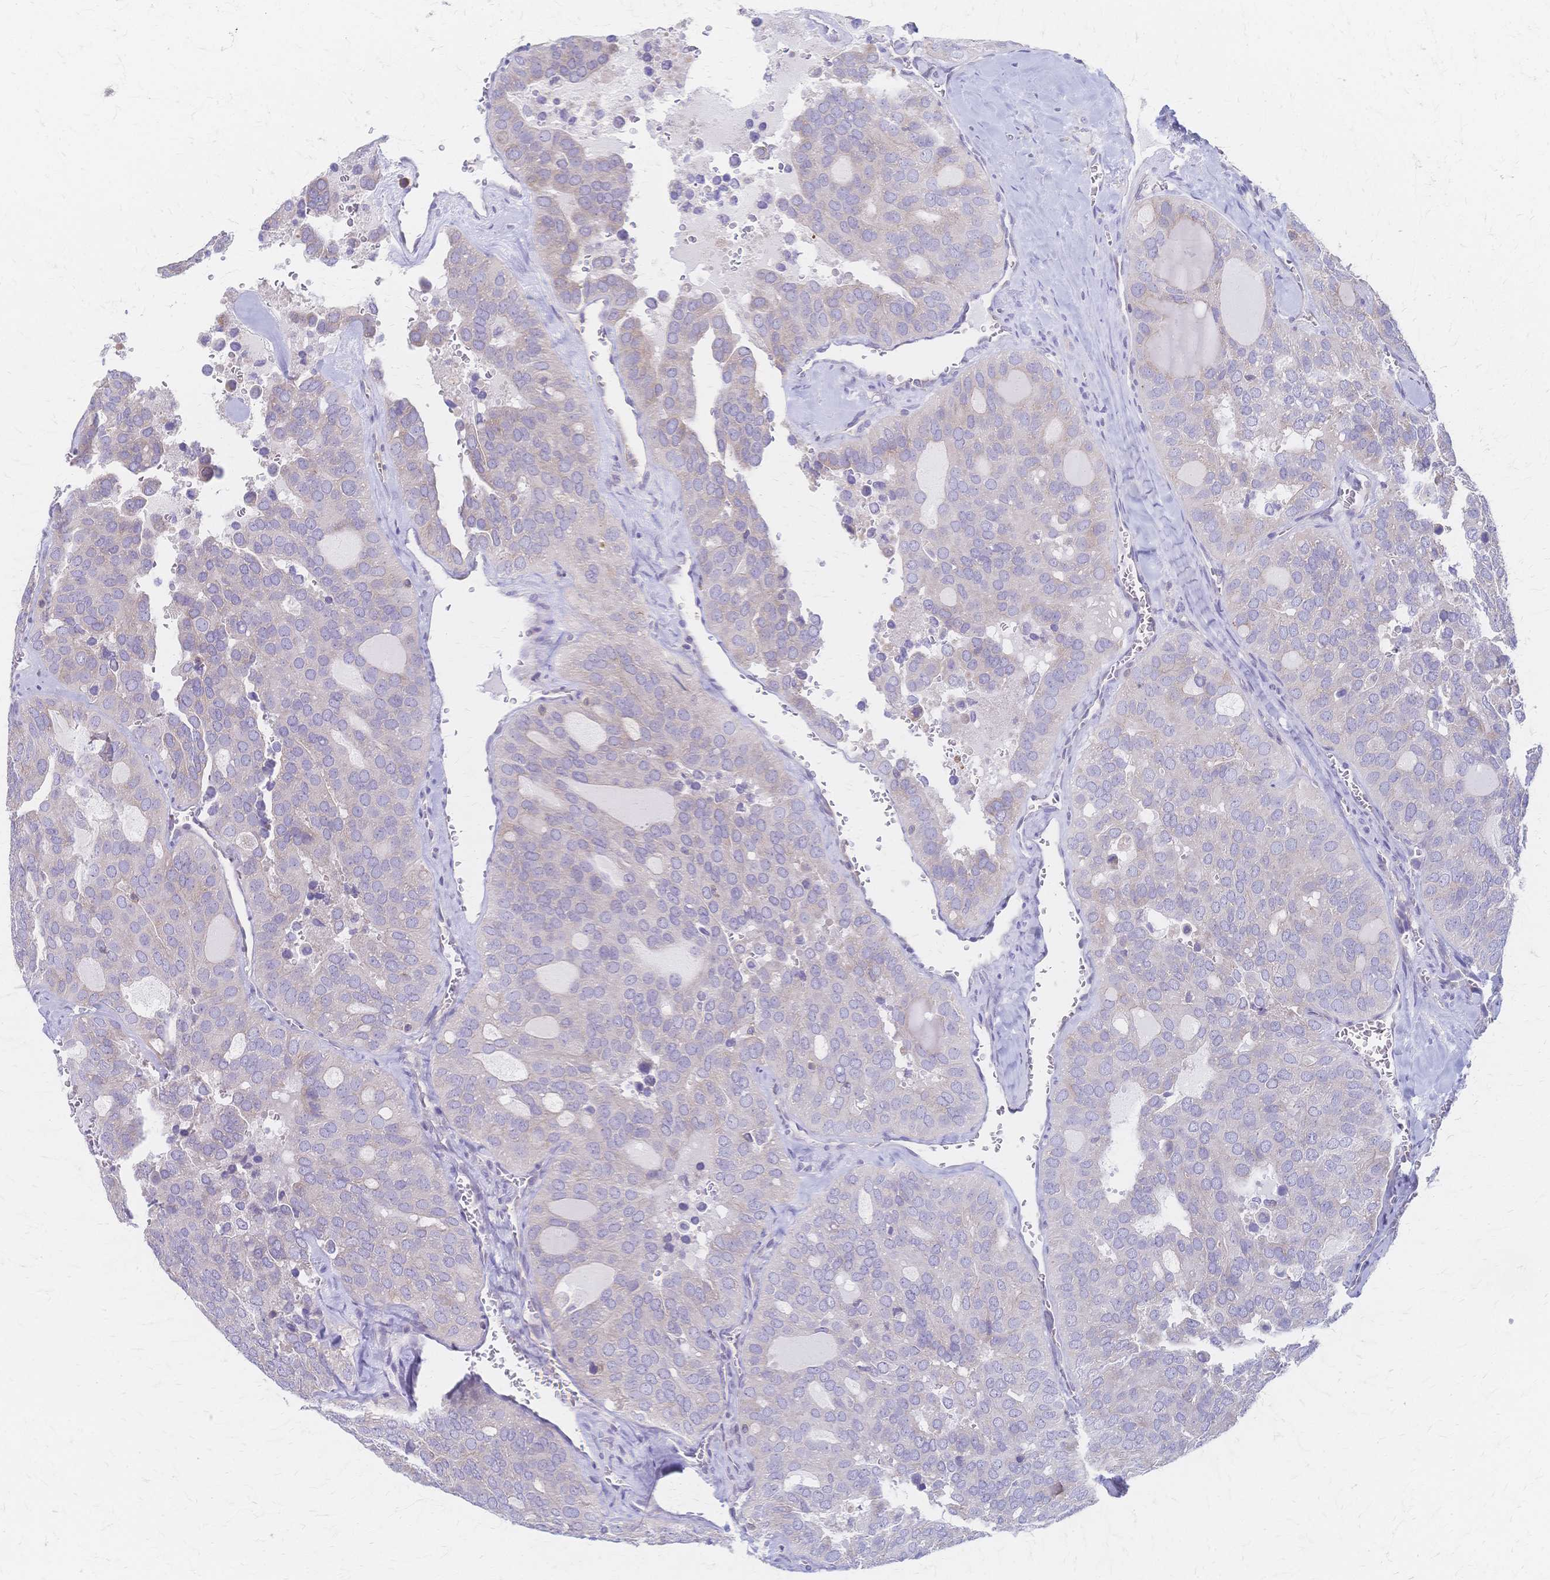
{"staining": {"intensity": "negative", "quantity": "none", "location": "none"}, "tissue": "thyroid cancer", "cell_type": "Tumor cells", "image_type": "cancer", "snomed": [{"axis": "morphology", "description": "Follicular adenoma carcinoma, NOS"}, {"axis": "topography", "description": "Thyroid gland"}], "caption": "Human thyroid follicular adenoma carcinoma stained for a protein using immunohistochemistry (IHC) reveals no staining in tumor cells.", "gene": "CYB5A", "patient": {"sex": "male", "age": 75}}